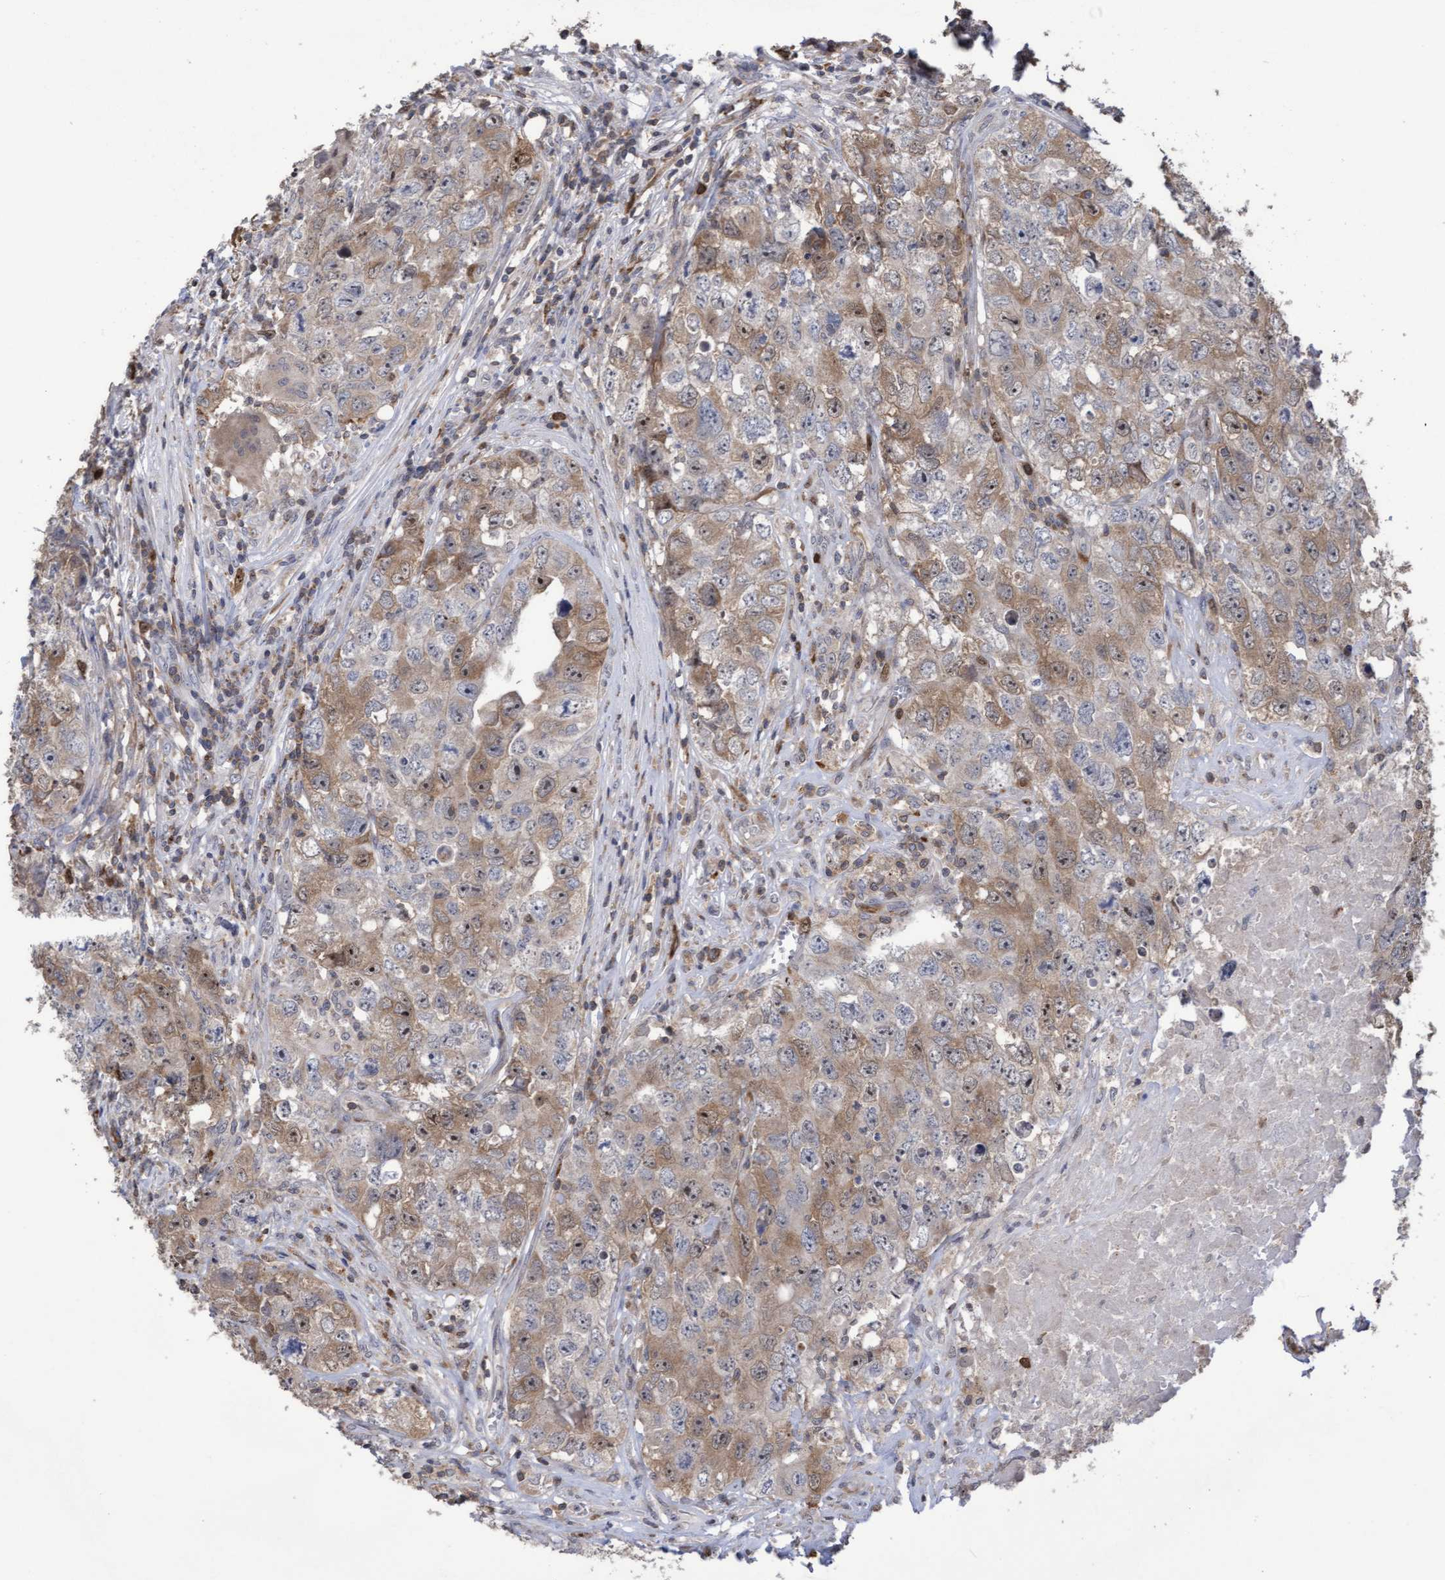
{"staining": {"intensity": "moderate", "quantity": ">75%", "location": "cytoplasmic/membranous,nuclear"}, "tissue": "testis cancer", "cell_type": "Tumor cells", "image_type": "cancer", "snomed": [{"axis": "morphology", "description": "Seminoma, NOS"}, {"axis": "morphology", "description": "Carcinoma, Embryonal, NOS"}, {"axis": "topography", "description": "Testis"}], "caption": "Tumor cells exhibit moderate cytoplasmic/membranous and nuclear staining in approximately >75% of cells in testis seminoma. (Brightfield microscopy of DAB IHC at high magnification).", "gene": "SLBP", "patient": {"sex": "male", "age": 43}}